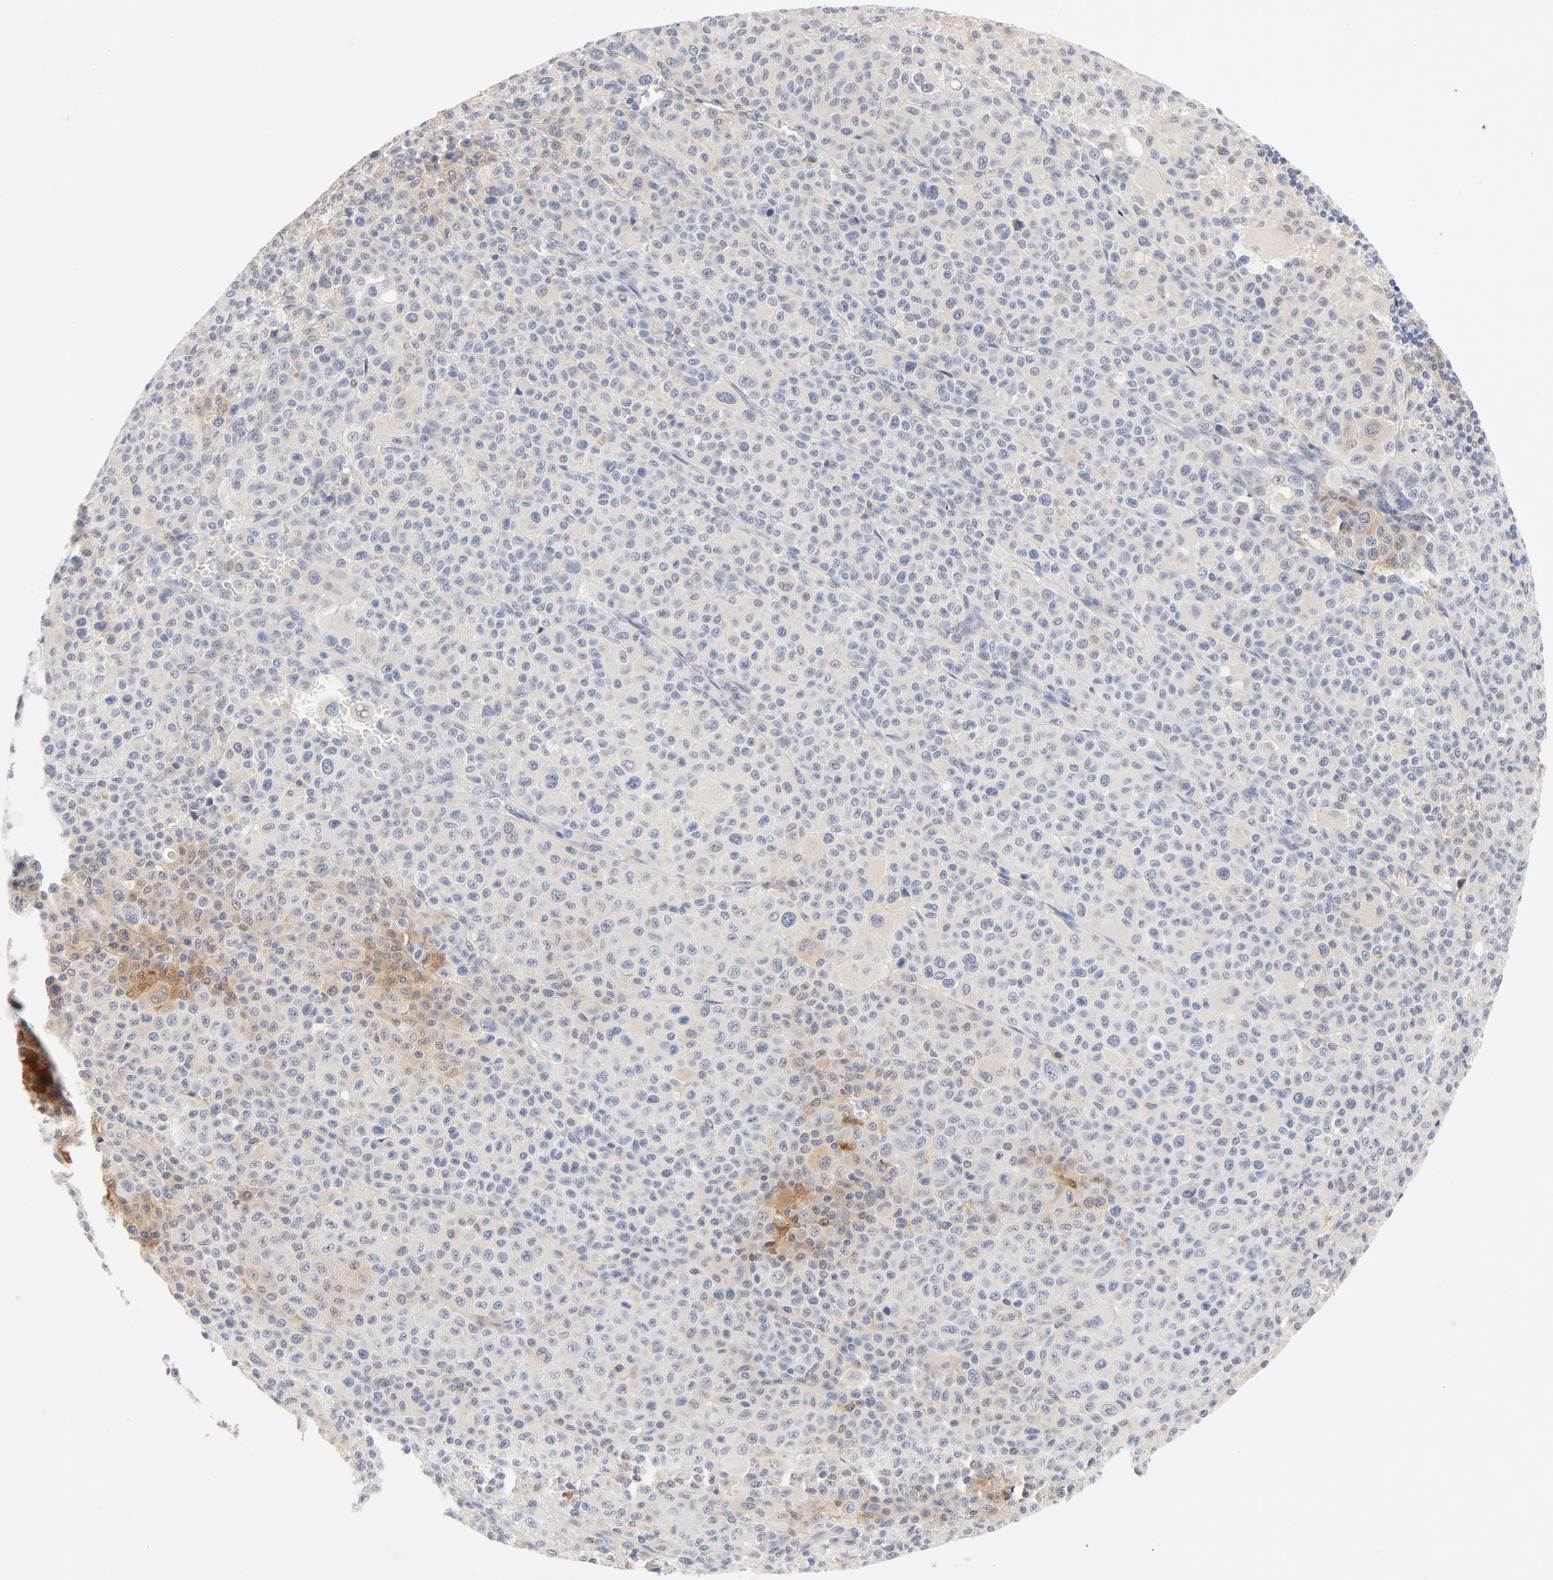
{"staining": {"intensity": "moderate", "quantity": "<25%", "location": "cytoplasmic/membranous"}, "tissue": "melanoma", "cell_type": "Tumor cells", "image_type": "cancer", "snomed": [{"axis": "morphology", "description": "Malignant melanoma, Metastatic site"}, {"axis": "topography", "description": "Skin"}], "caption": "About <25% of tumor cells in malignant melanoma (metastatic site) display moderate cytoplasmic/membranous protein expression as visualized by brown immunohistochemical staining.", "gene": "STAT1", "patient": {"sex": "female", "age": 74}}